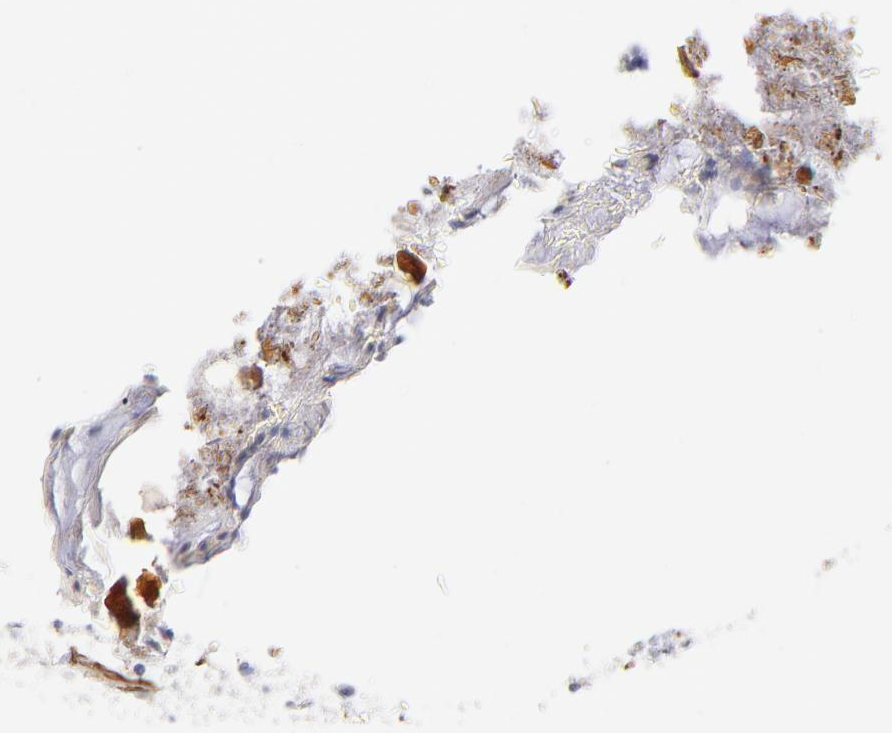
{"staining": {"intensity": "negative", "quantity": "none", "location": "none"}, "tissue": "appendix", "cell_type": "Glandular cells", "image_type": "normal", "snomed": [{"axis": "morphology", "description": "Normal tissue, NOS"}, {"axis": "topography", "description": "Appendix"}], "caption": "Unremarkable appendix was stained to show a protein in brown. There is no significant staining in glandular cells. (DAB (3,3'-diaminobenzidine) immunohistochemistry visualized using brightfield microscopy, high magnification).", "gene": "ACTA2", "patient": {"sex": "female", "age": 10}}